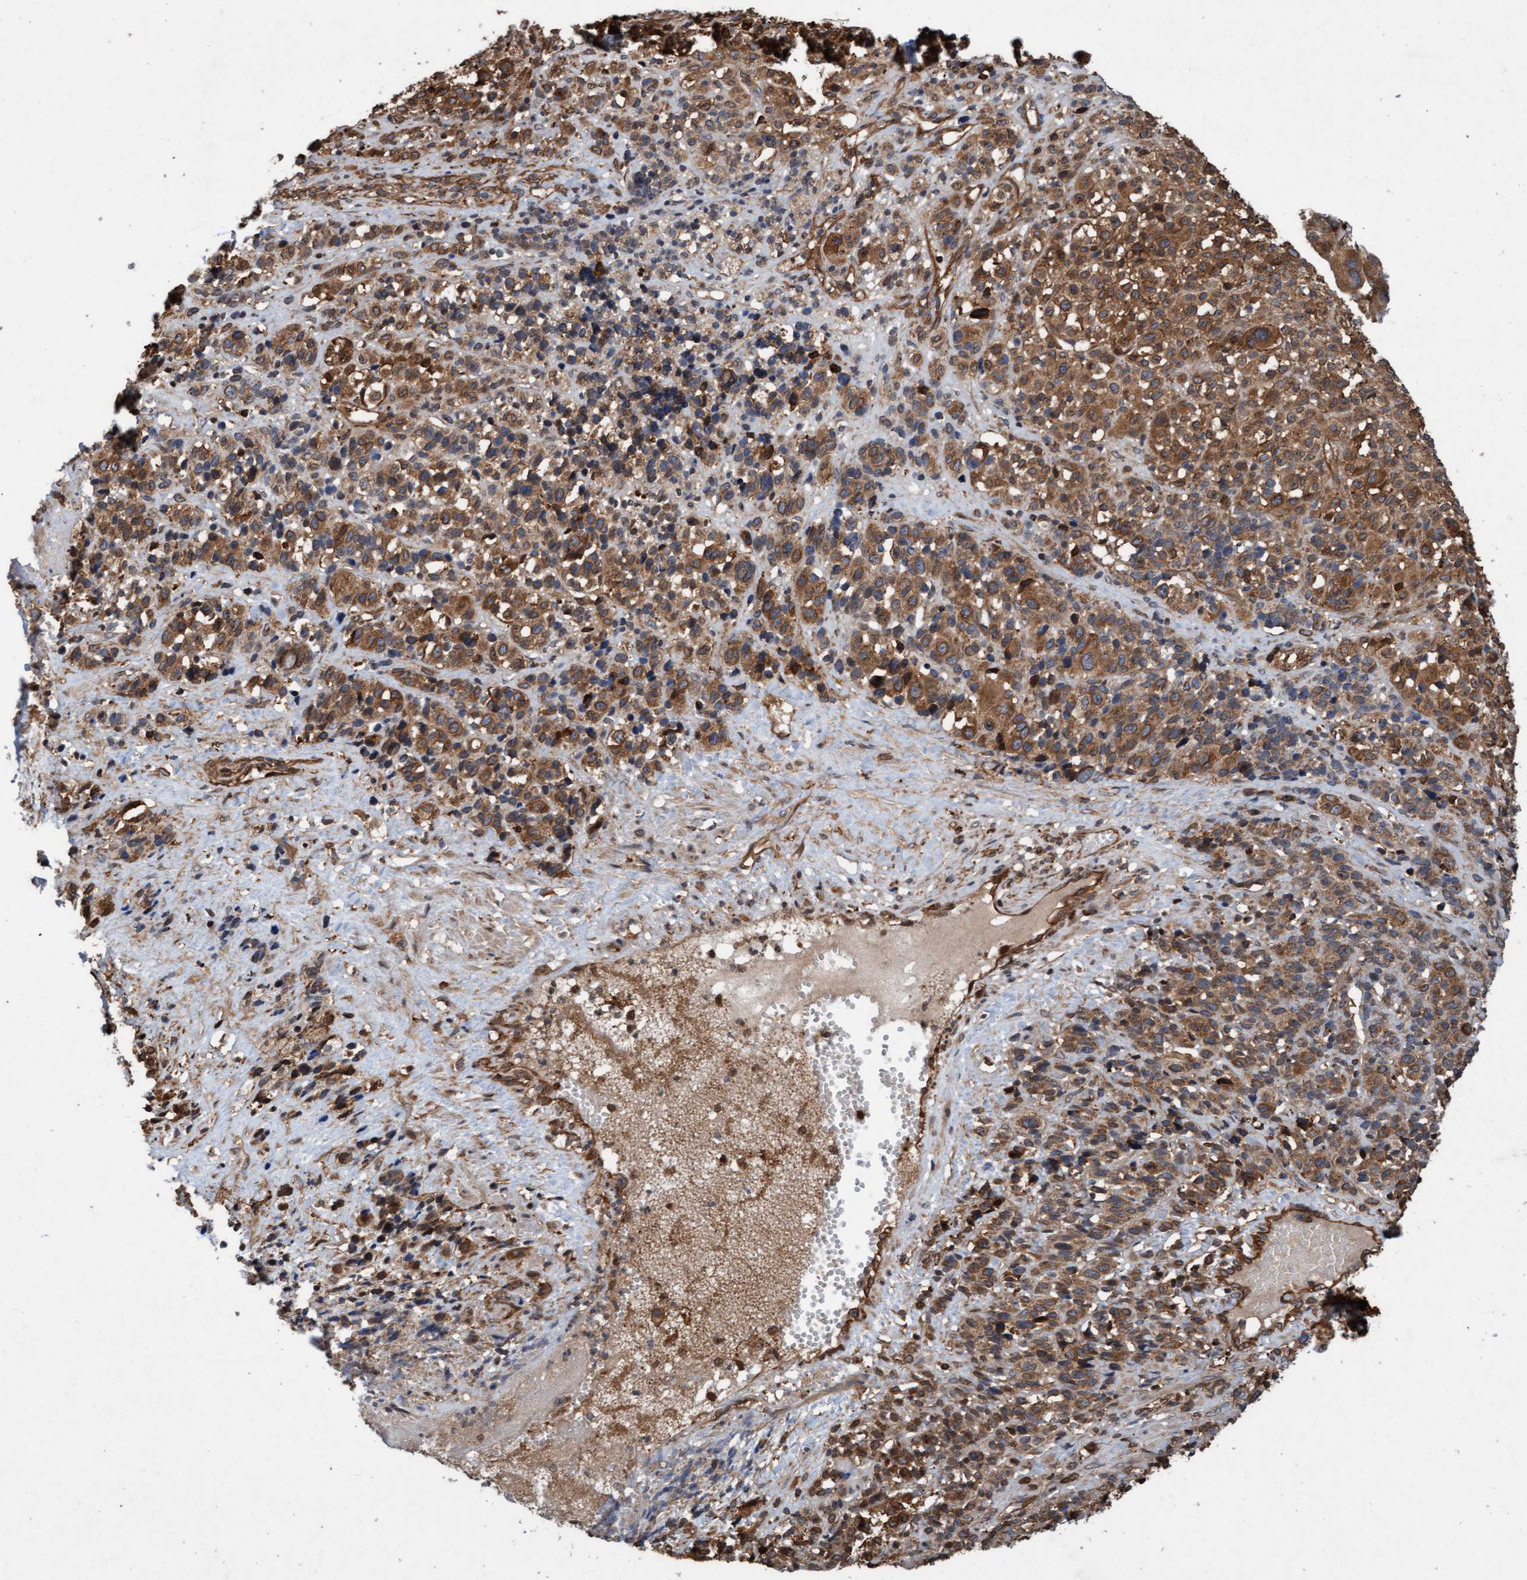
{"staining": {"intensity": "moderate", "quantity": ">75%", "location": "cytoplasmic/membranous"}, "tissue": "melanoma", "cell_type": "Tumor cells", "image_type": "cancer", "snomed": [{"axis": "morphology", "description": "Malignant melanoma, Metastatic site"}, {"axis": "topography", "description": "Skin"}], "caption": "Melanoma stained with a brown dye displays moderate cytoplasmic/membranous positive expression in about >75% of tumor cells.", "gene": "ERAL1", "patient": {"sex": "female", "age": 74}}